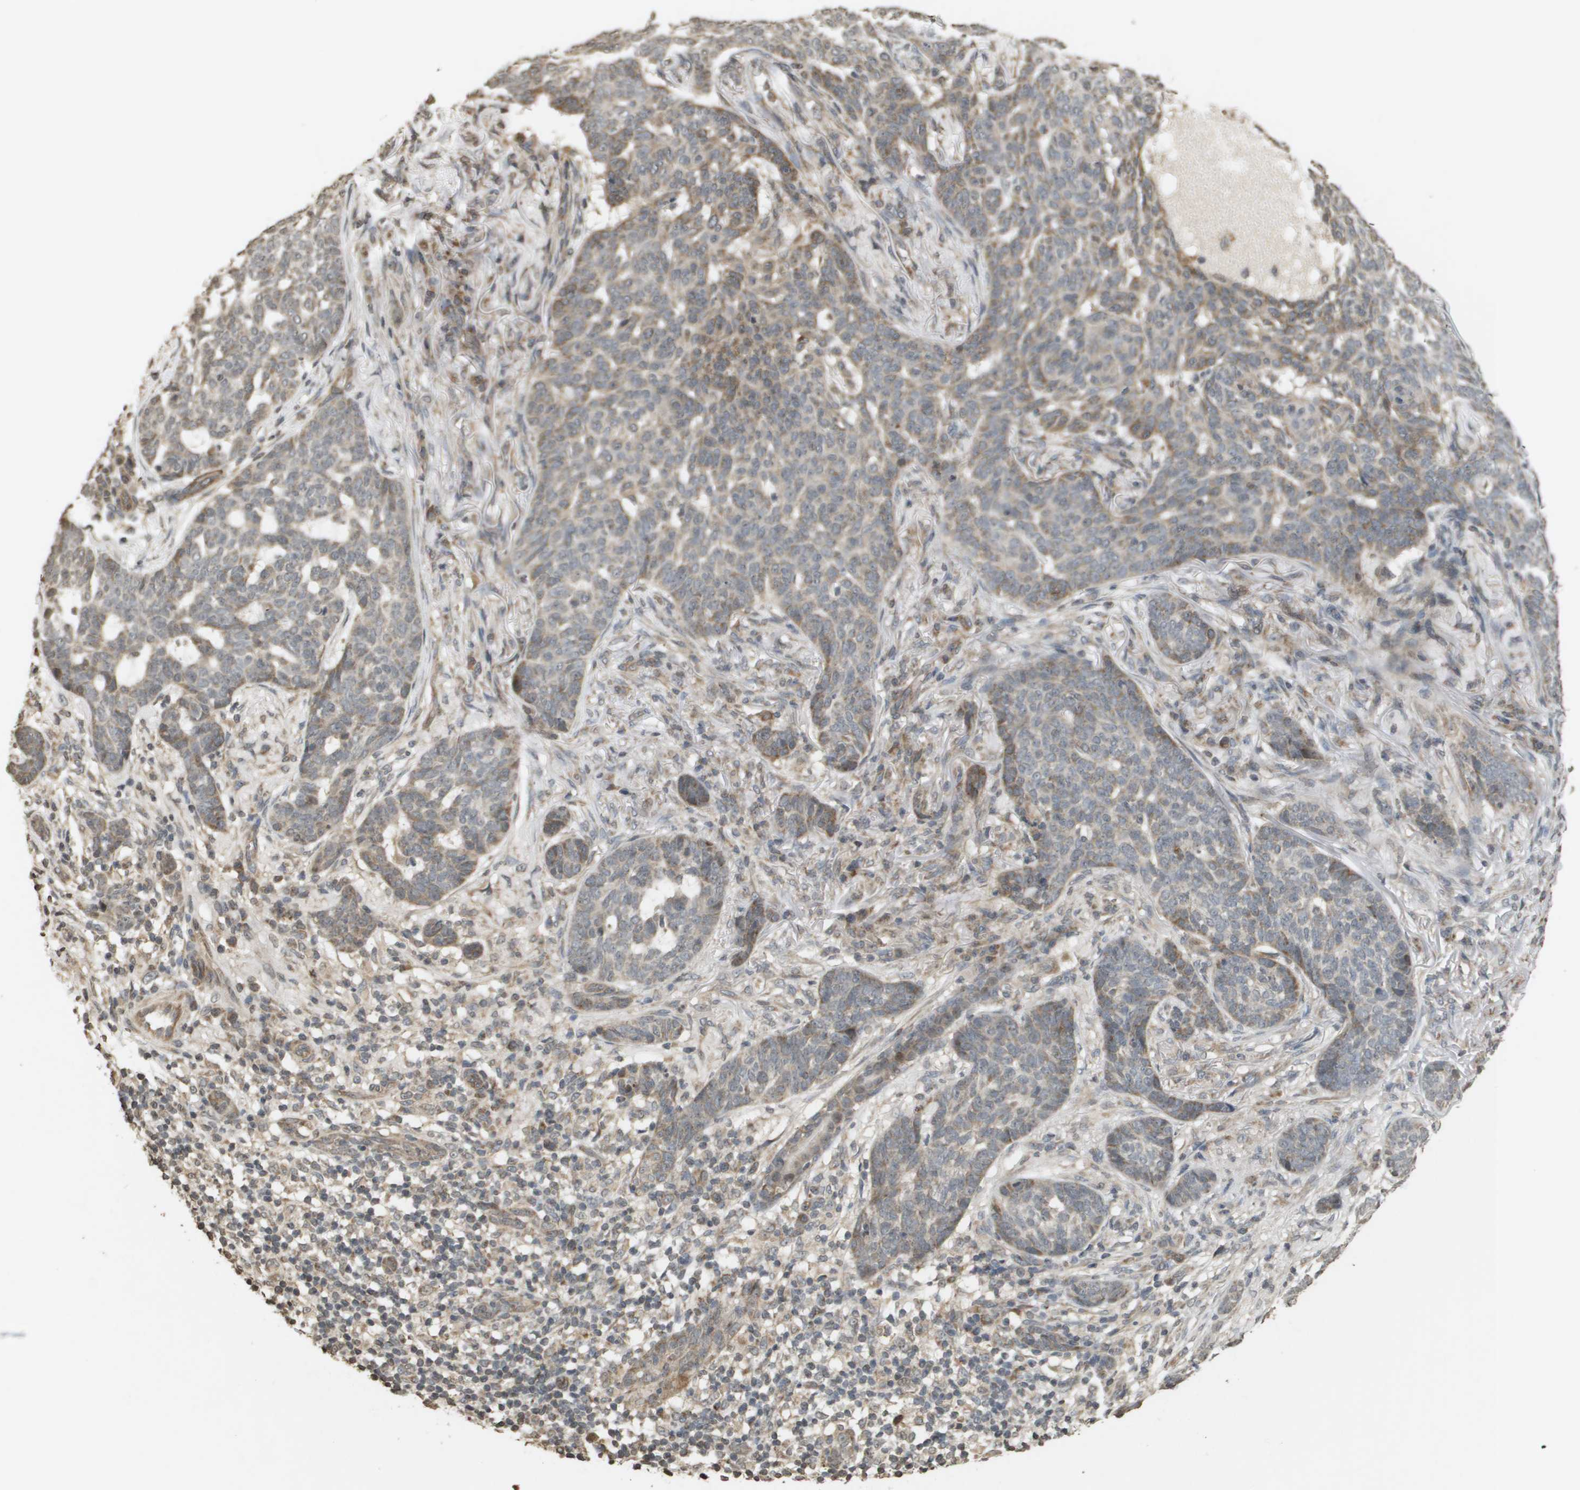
{"staining": {"intensity": "moderate", "quantity": "25%-75%", "location": "cytoplasmic/membranous"}, "tissue": "skin cancer", "cell_type": "Tumor cells", "image_type": "cancer", "snomed": [{"axis": "morphology", "description": "Basal cell carcinoma"}, {"axis": "topography", "description": "Skin"}], "caption": "A histopathology image of human basal cell carcinoma (skin) stained for a protein demonstrates moderate cytoplasmic/membranous brown staining in tumor cells. (Brightfield microscopy of DAB IHC at high magnification).", "gene": "RAB21", "patient": {"sex": "male", "age": 85}}